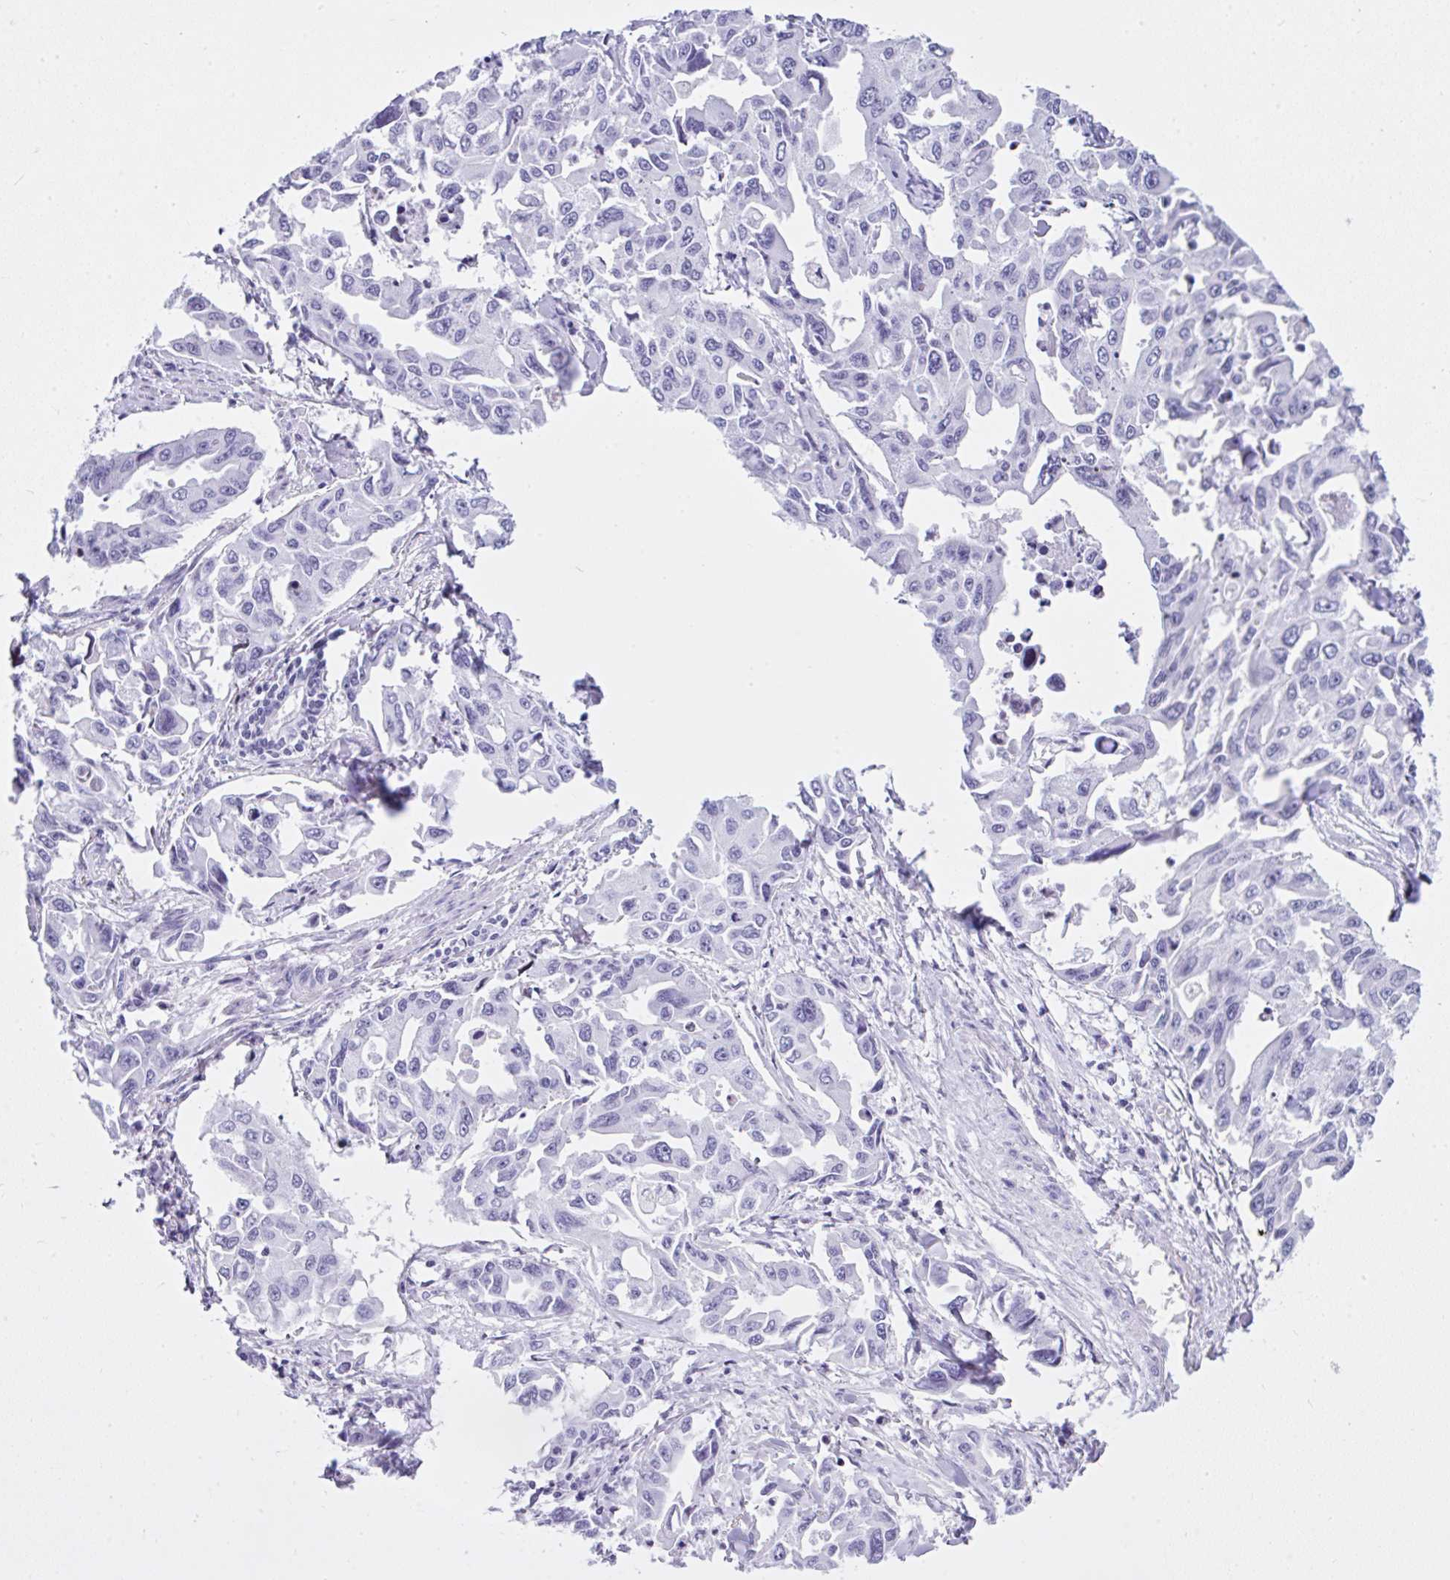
{"staining": {"intensity": "negative", "quantity": "none", "location": "none"}, "tissue": "lung cancer", "cell_type": "Tumor cells", "image_type": "cancer", "snomed": [{"axis": "morphology", "description": "Adenocarcinoma, NOS"}, {"axis": "topography", "description": "Lung"}], "caption": "This is a image of immunohistochemistry staining of adenocarcinoma (lung), which shows no staining in tumor cells. Brightfield microscopy of immunohistochemistry stained with DAB (brown) and hematoxylin (blue), captured at high magnification.", "gene": "KRT27", "patient": {"sex": "male", "age": 64}}